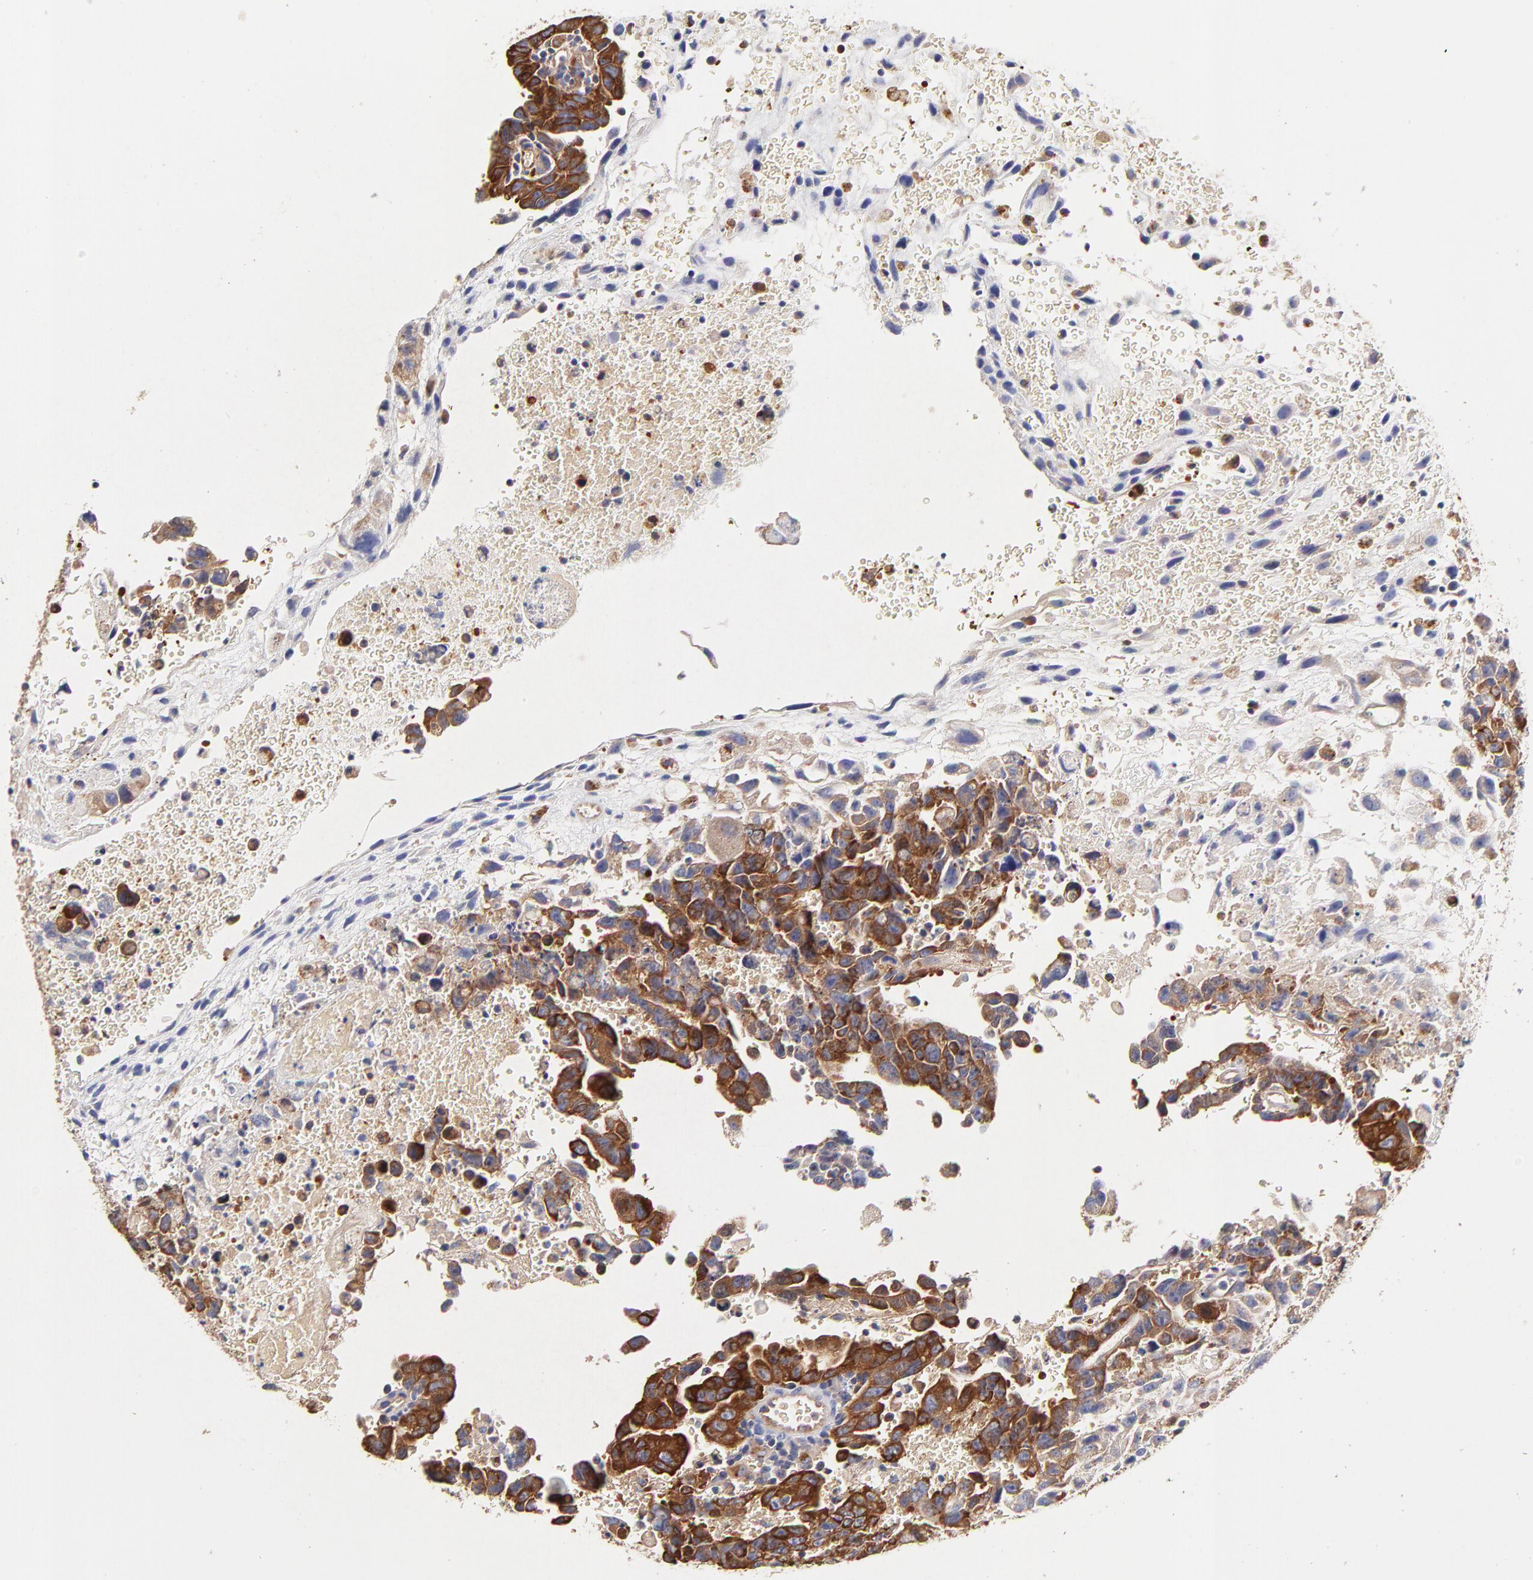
{"staining": {"intensity": "strong", "quantity": ">75%", "location": "cytoplasmic/membranous"}, "tissue": "testis cancer", "cell_type": "Tumor cells", "image_type": "cancer", "snomed": [{"axis": "morphology", "description": "Carcinoma, Embryonal, NOS"}, {"axis": "topography", "description": "Testis"}], "caption": "There is high levels of strong cytoplasmic/membranous positivity in tumor cells of testis embryonal carcinoma, as demonstrated by immunohistochemical staining (brown color).", "gene": "CD2AP", "patient": {"sex": "male", "age": 28}}